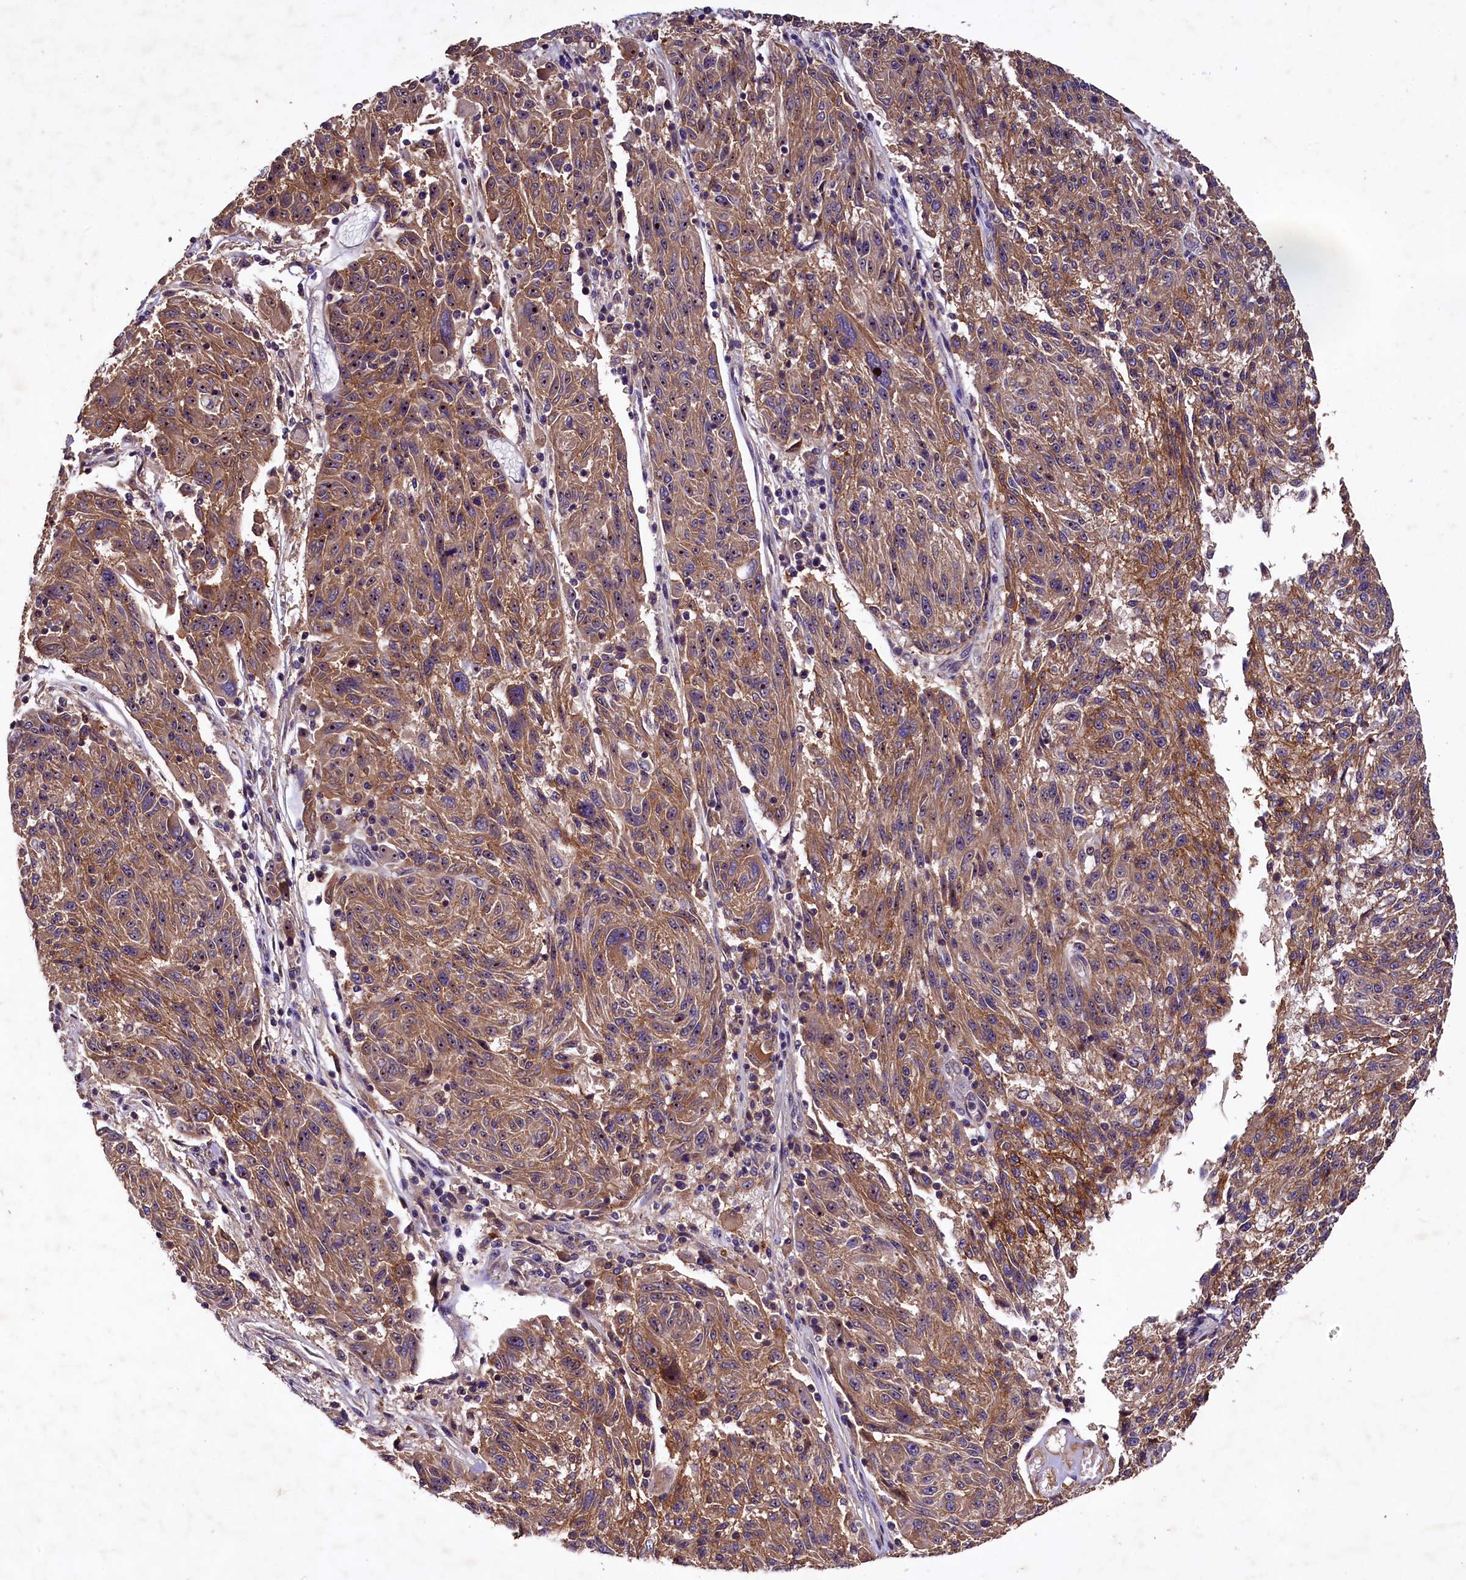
{"staining": {"intensity": "strong", "quantity": ">75%", "location": "cytoplasmic/membranous"}, "tissue": "melanoma", "cell_type": "Tumor cells", "image_type": "cancer", "snomed": [{"axis": "morphology", "description": "Malignant melanoma, NOS"}, {"axis": "topography", "description": "Skin"}], "caption": "Human malignant melanoma stained with a protein marker displays strong staining in tumor cells.", "gene": "PLXNB1", "patient": {"sex": "male", "age": 53}}